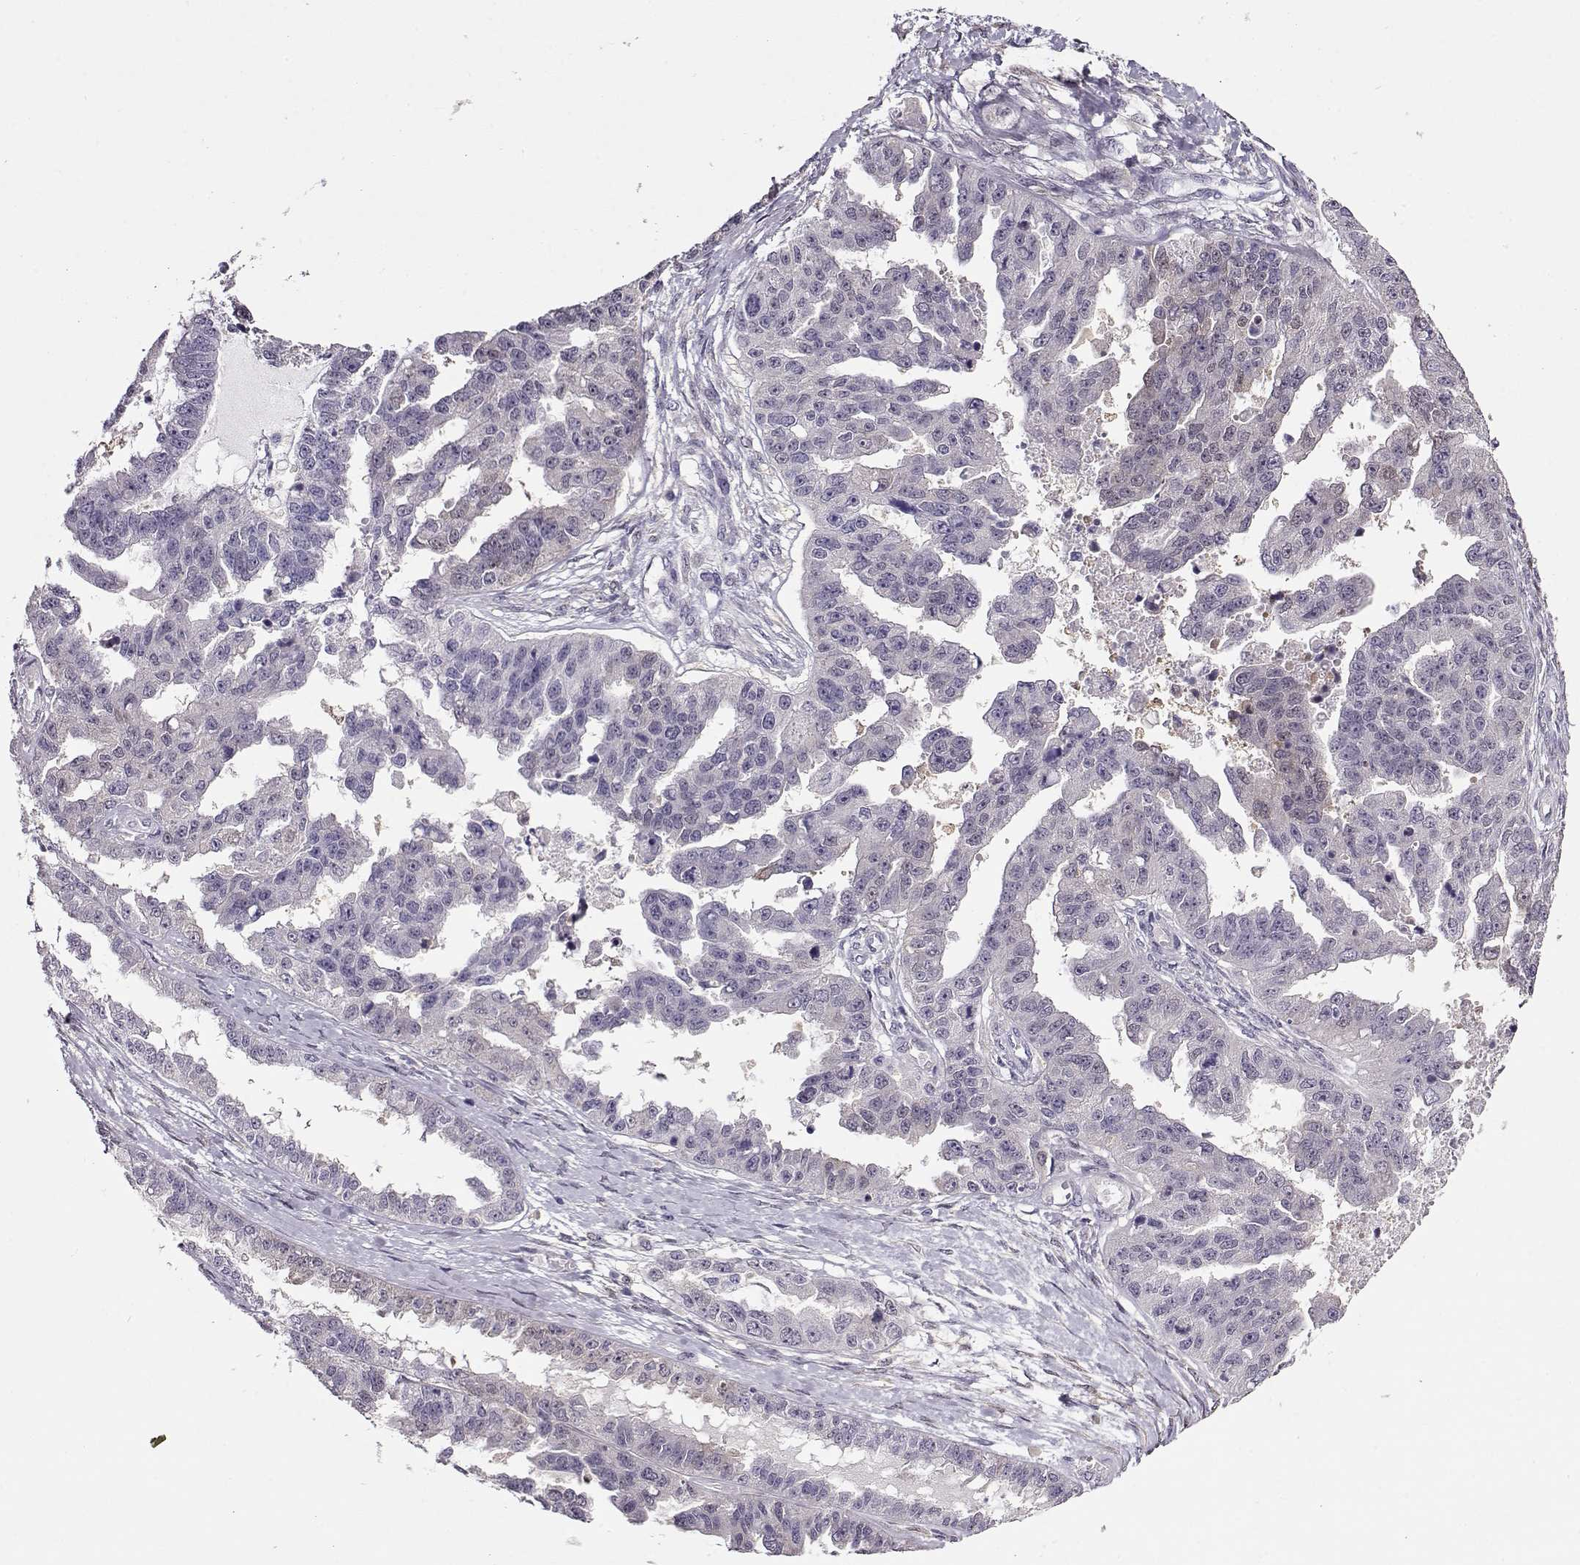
{"staining": {"intensity": "negative", "quantity": "none", "location": "none"}, "tissue": "ovarian cancer", "cell_type": "Tumor cells", "image_type": "cancer", "snomed": [{"axis": "morphology", "description": "Cystadenocarcinoma, serous, NOS"}, {"axis": "topography", "description": "Ovary"}], "caption": "An immunohistochemistry (IHC) image of ovarian cancer is shown. There is no staining in tumor cells of ovarian cancer.", "gene": "CCR8", "patient": {"sex": "female", "age": 58}}